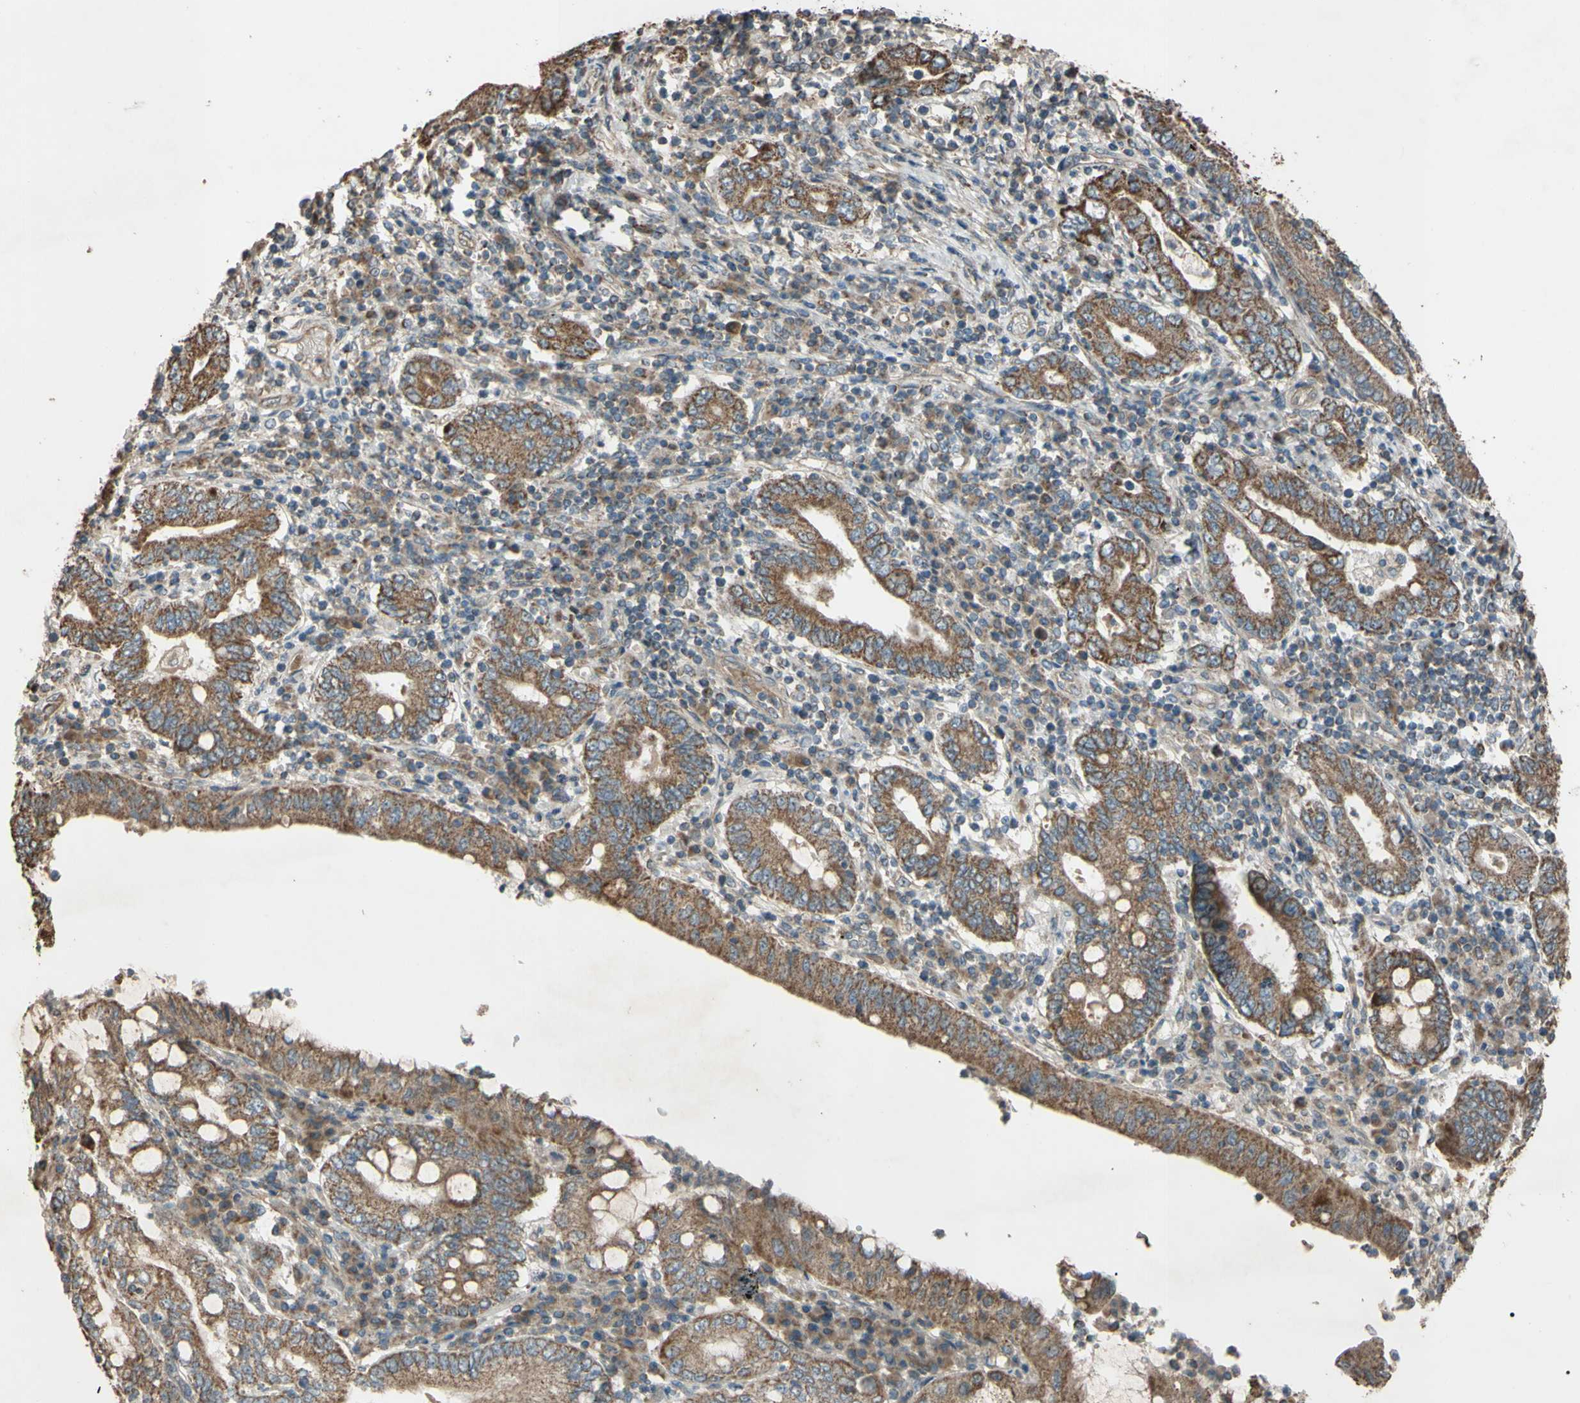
{"staining": {"intensity": "moderate", "quantity": ">75%", "location": "cytoplasmic/membranous"}, "tissue": "stomach cancer", "cell_type": "Tumor cells", "image_type": "cancer", "snomed": [{"axis": "morphology", "description": "Normal tissue, NOS"}, {"axis": "morphology", "description": "Adenocarcinoma, NOS"}, {"axis": "topography", "description": "Esophagus"}, {"axis": "topography", "description": "Stomach, upper"}, {"axis": "topography", "description": "Peripheral nerve tissue"}], "caption": "A micrograph of stomach cancer stained for a protein displays moderate cytoplasmic/membranous brown staining in tumor cells.", "gene": "ACOT8", "patient": {"sex": "male", "age": 62}}